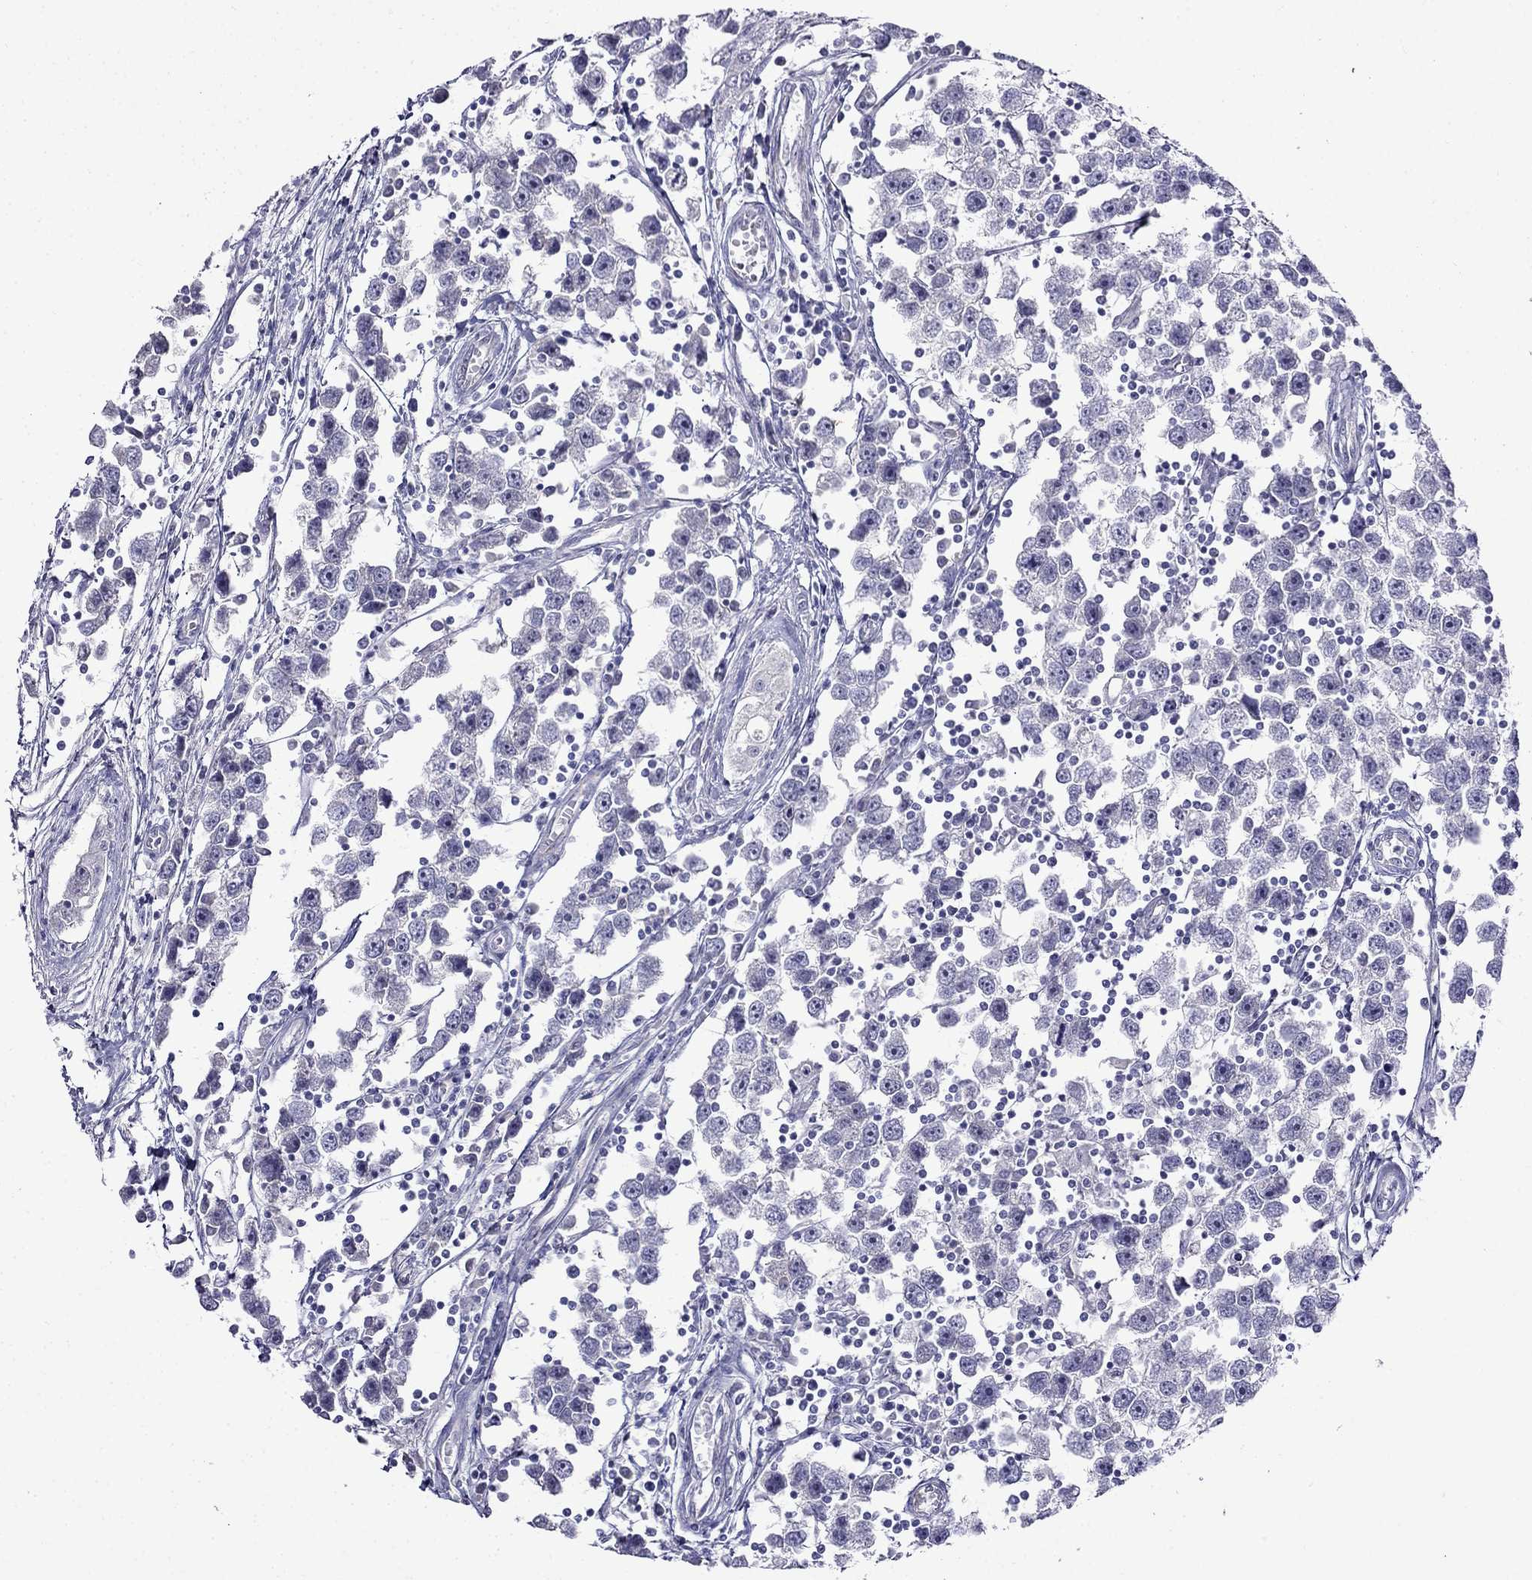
{"staining": {"intensity": "negative", "quantity": "none", "location": "none"}, "tissue": "testis cancer", "cell_type": "Tumor cells", "image_type": "cancer", "snomed": [{"axis": "morphology", "description": "Seminoma, NOS"}, {"axis": "topography", "description": "Testis"}], "caption": "There is no significant positivity in tumor cells of testis cancer.", "gene": "PATE1", "patient": {"sex": "male", "age": 30}}